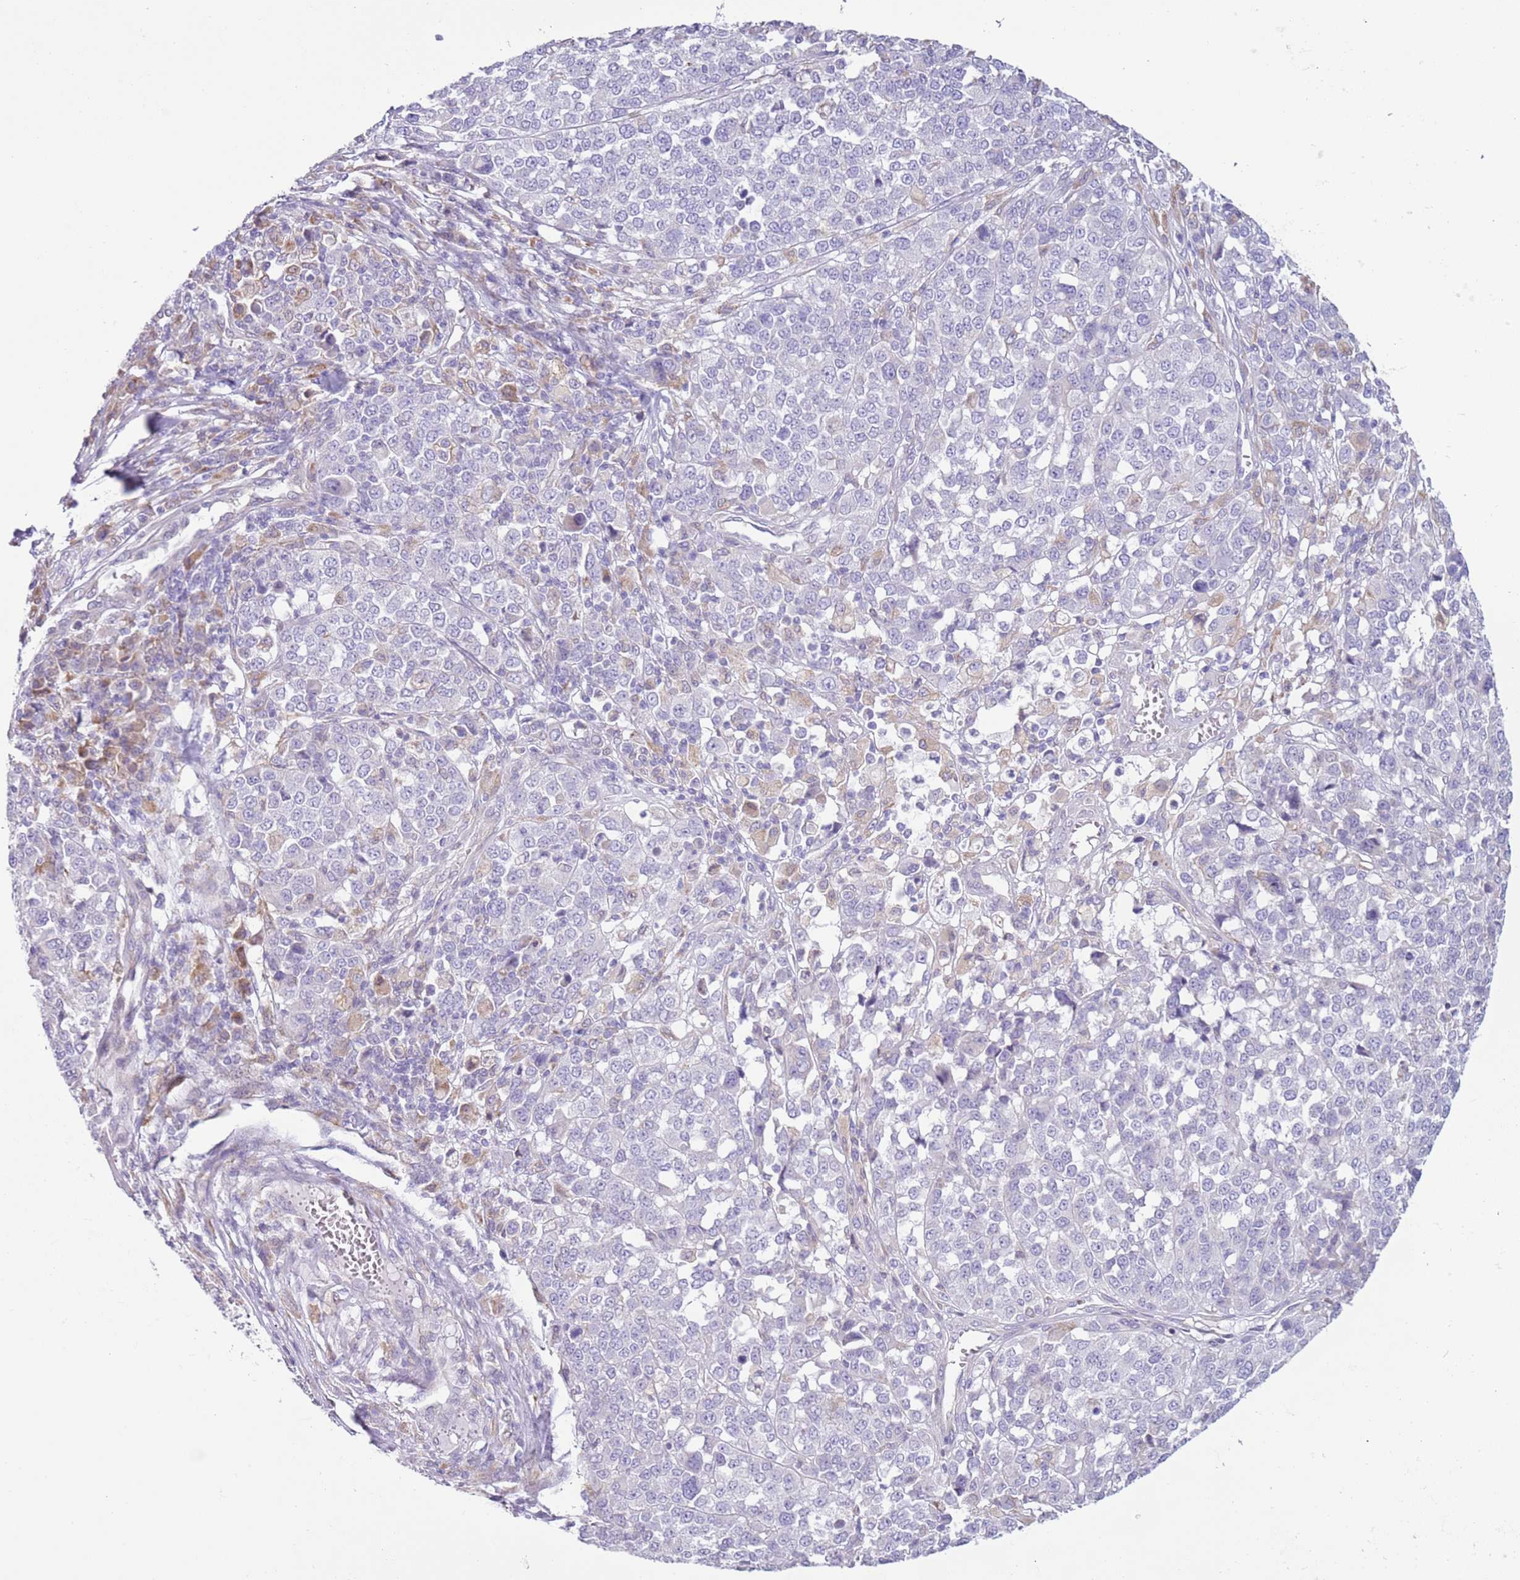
{"staining": {"intensity": "negative", "quantity": "none", "location": "none"}, "tissue": "melanoma", "cell_type": "Tumor cells", "image_type": "cancer", "snomed": [{"axis": "morphology", "description": "Malignant melanoma, Metastatic site"}, {"axis": "topography", "description": "Lymph node"}], "caption": "Tumor cells show no significant positivity in melanoma.", "gene": "OAF", "patient": {"sex": "male", "age": 44}}